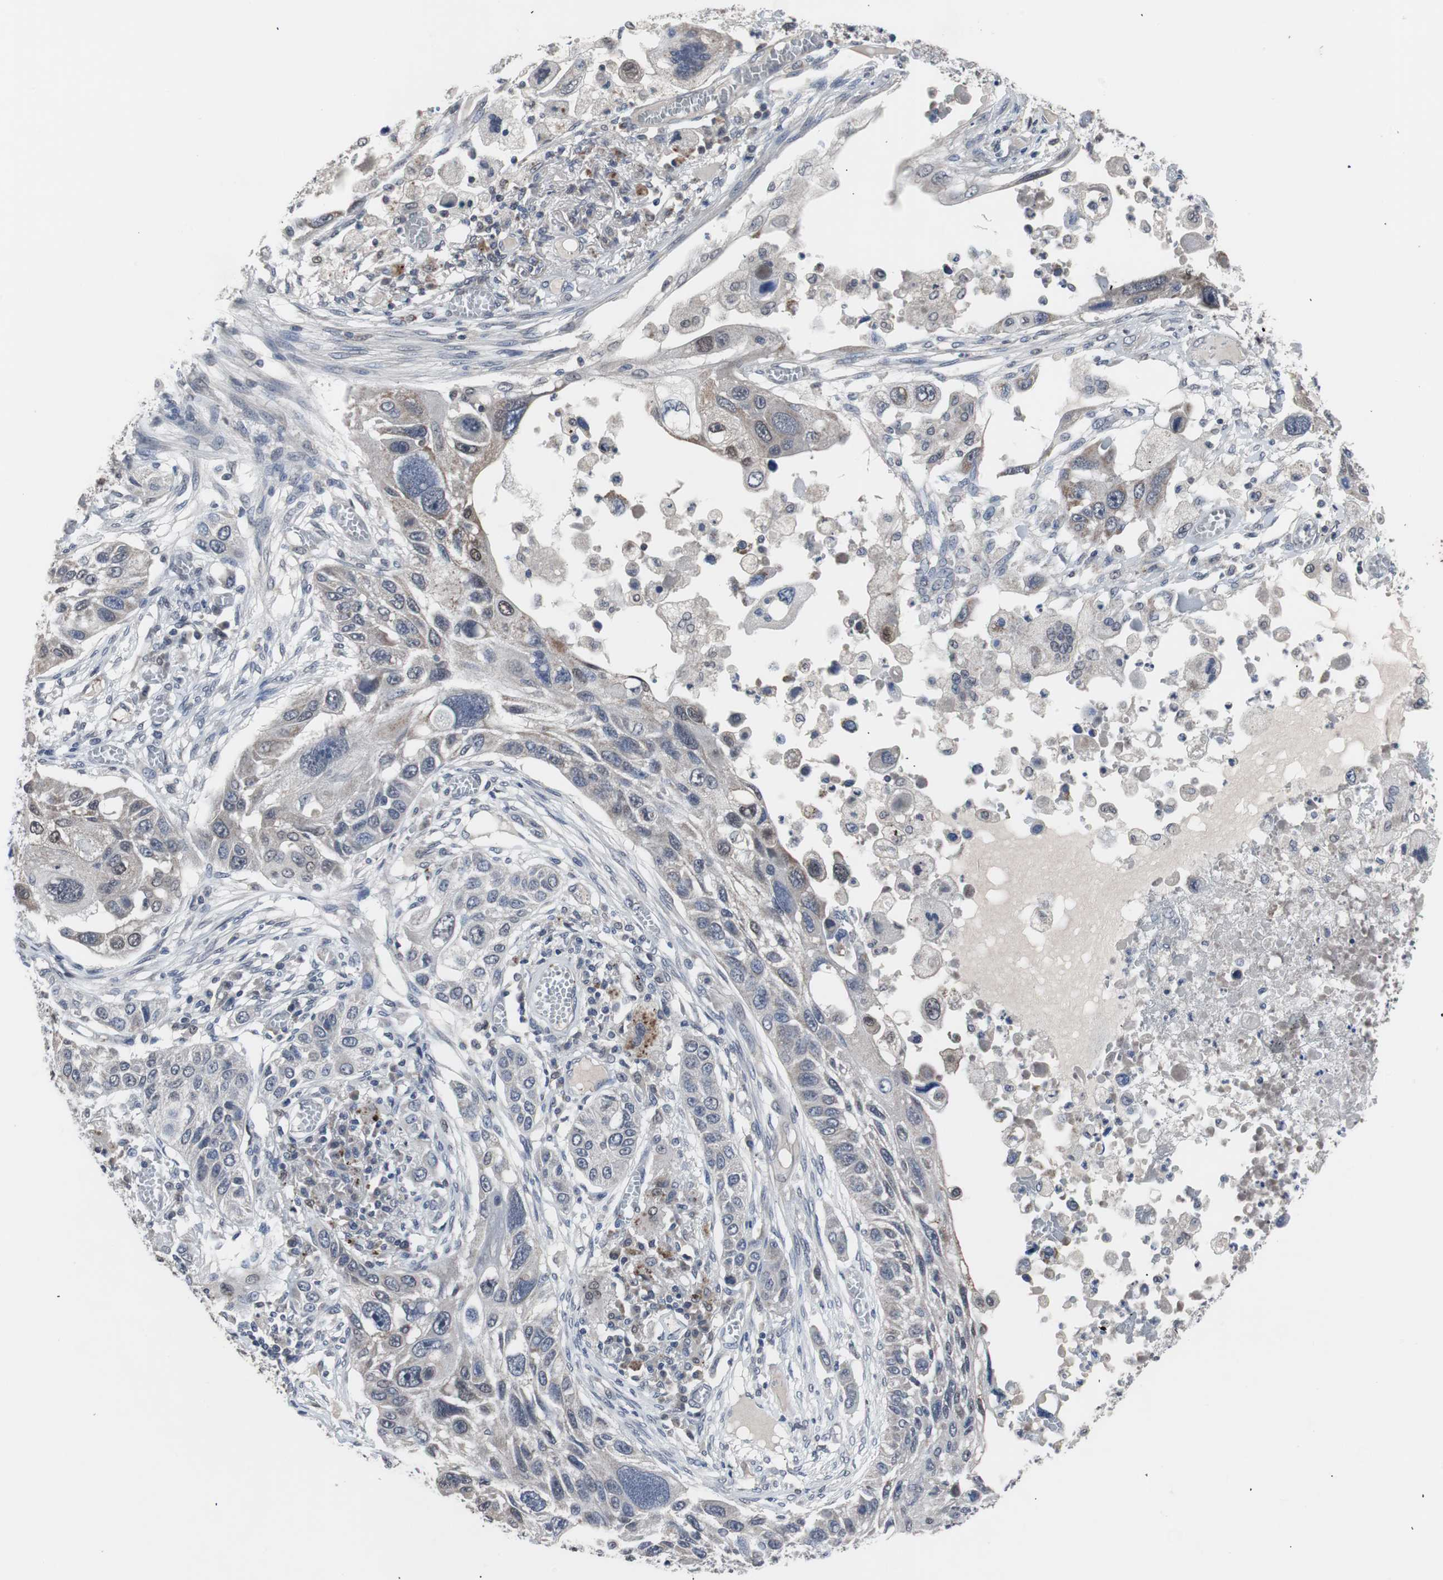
{"staining": {"intensity": "negative", "quantity": "none", "location": "none"}, "tissue": "lung cancer", "cell_type": "Tumor cells", "image_type": "cancer", "snomed": [{"axis": "morphology", "description": "Squamous cell carcinoma, NOS"}, {"axis": "topography", "description": "Lung"}], "caption": "The micrograph demonstrates no staining of tumor cells in lung cancer. (IHC, brightfield microscopy, high magnification).", "gene": "RBM47", "patient": {"sex": "male", "age": 71}}